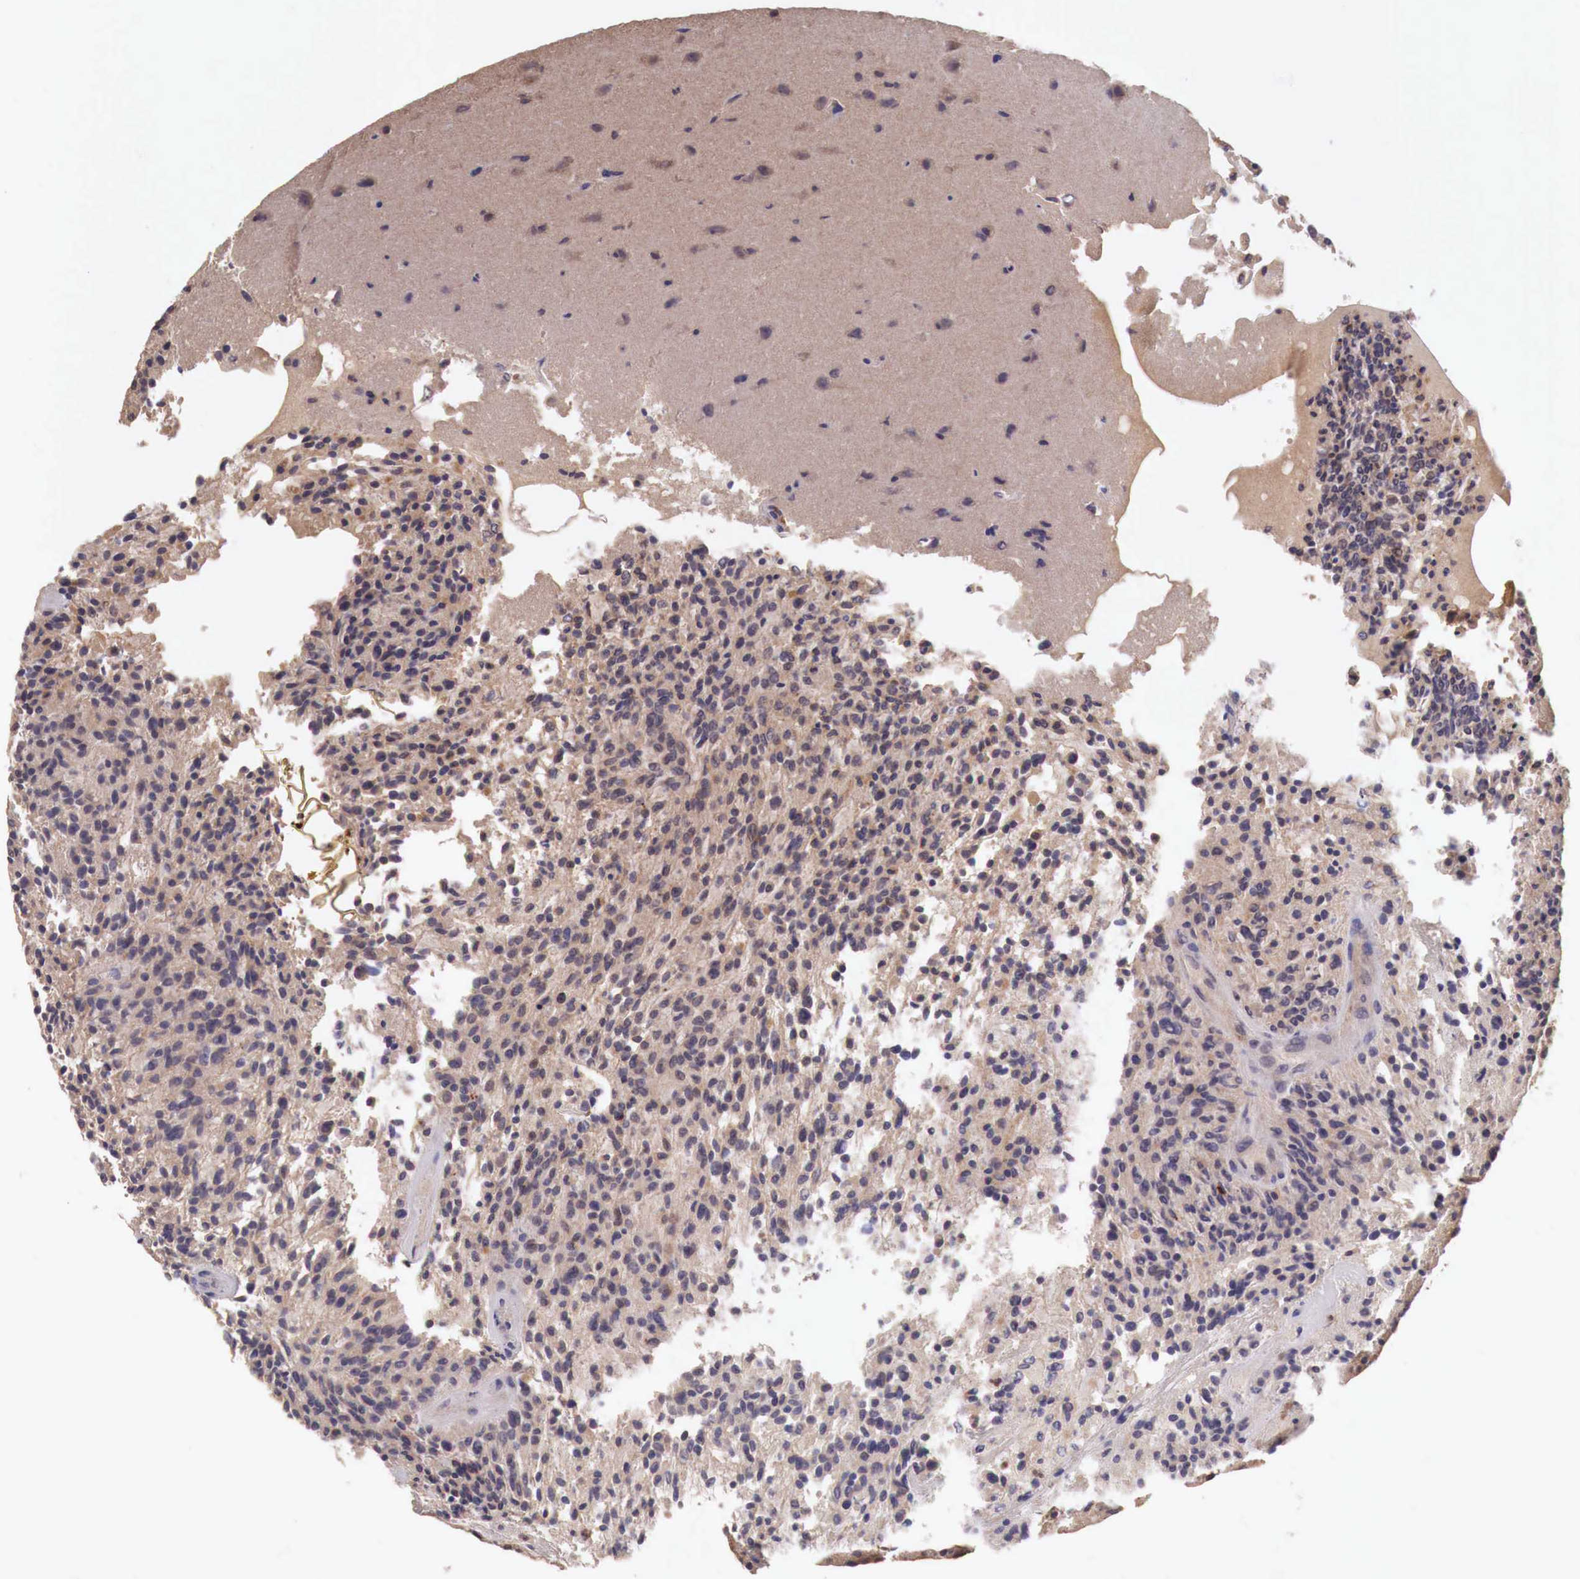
{"staining": {"intensity": "negative", "quantity": "none", "location": "none"}, "tissue": "glioma", "cell_type": "Tumor cells", "image_type": "cancer", "snomed": [{"axis": "morphology", "description": "Glioma, malignant, High grade"}, {"axis": "topography", "description": "Brain"}], "caption": "A photomicrograph of human glioma is negative for staining in tumor cells.", "gene": "GAB2", "patient": {"sex": "female", "age": 13}}